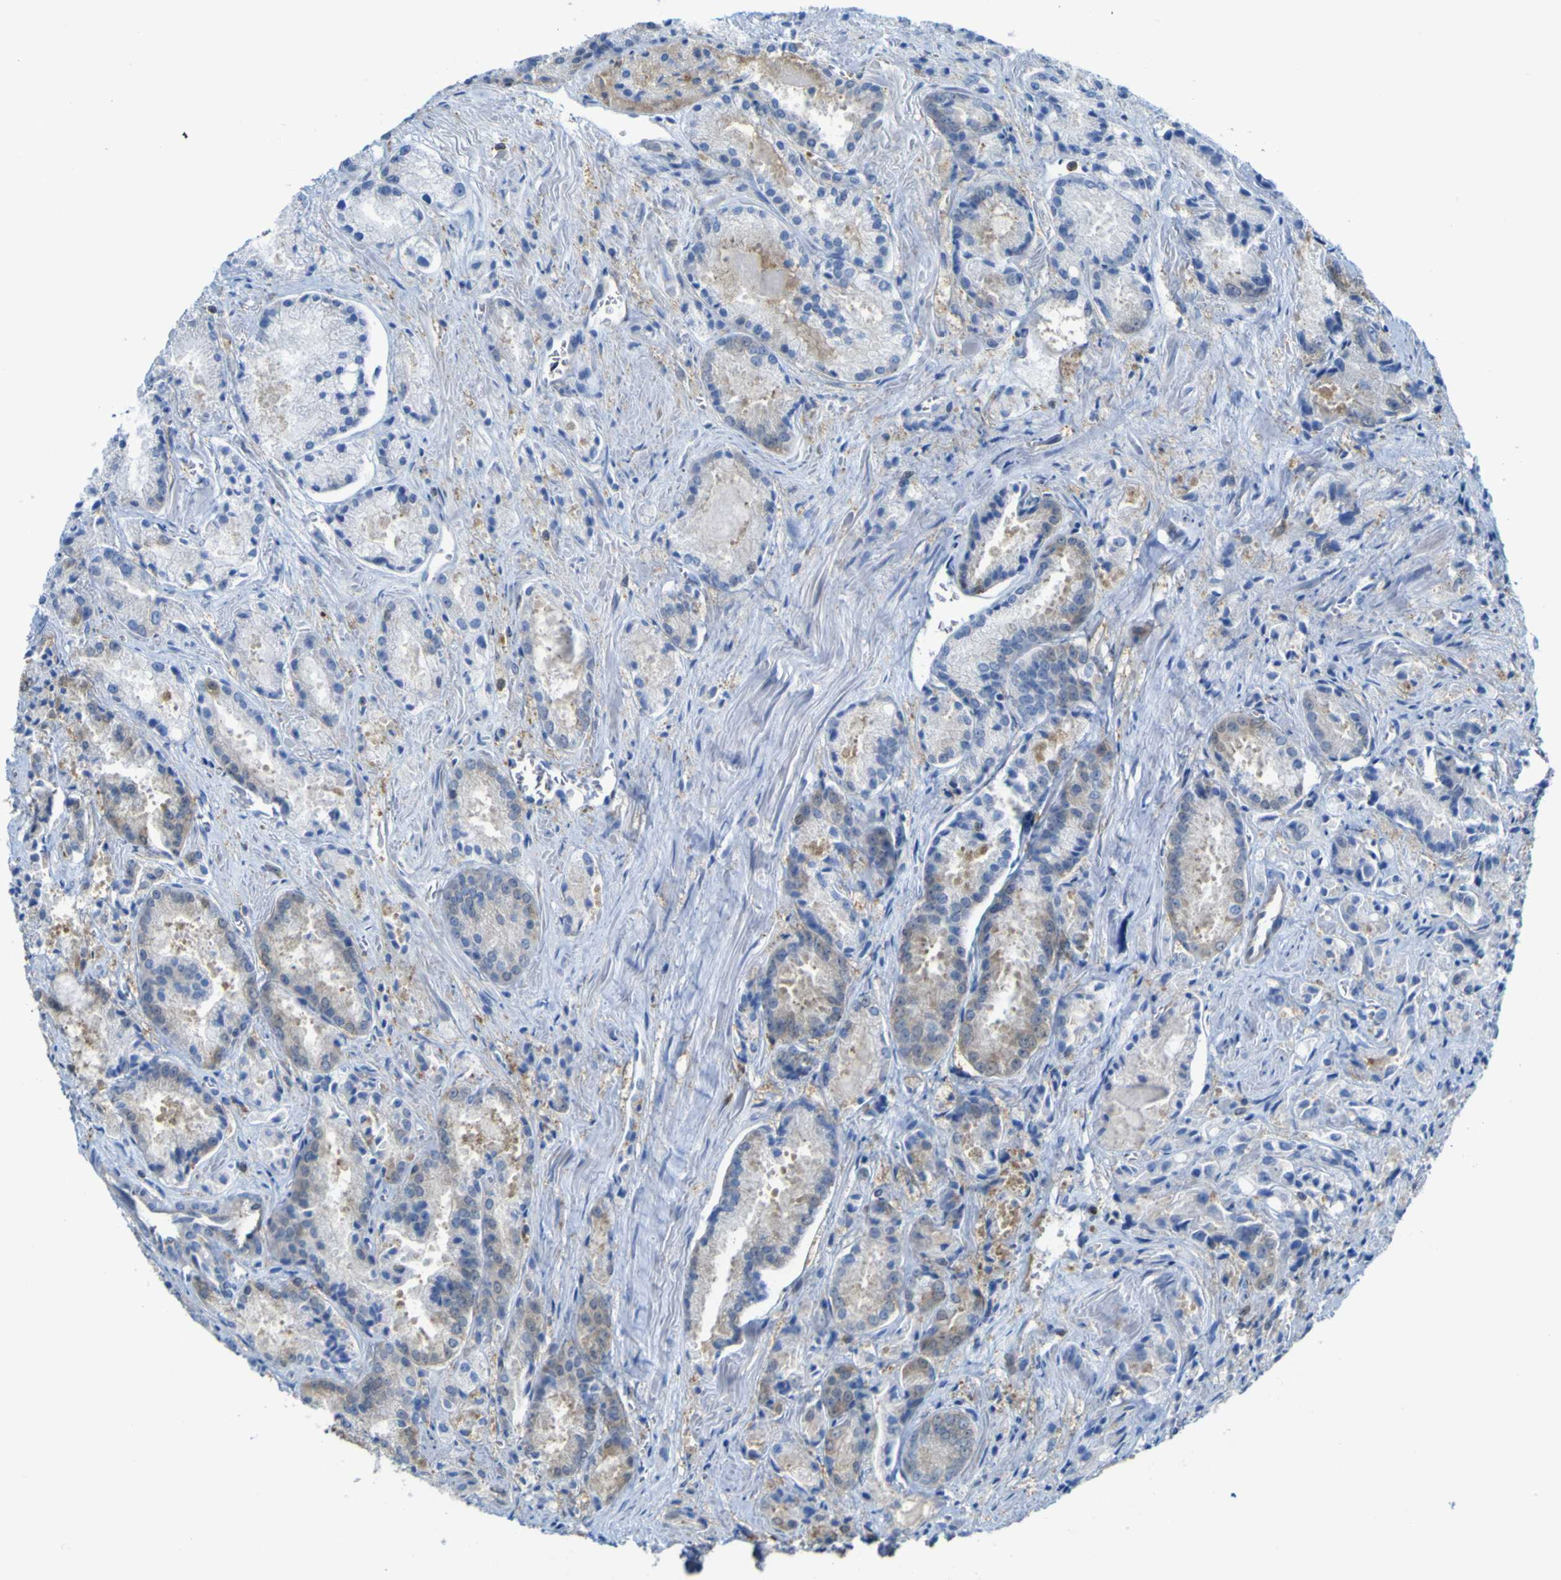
{"staining": {"intensity": "moderate", "quantity": "<25%", "location": "cytoplasmic/membranous"}, "tissue": "prostate cancer", "cell_type": "Tumor cells", "image_type": "cancer", "snomed": [{"axis": "morphology", "description": "Adenocarcinoma, Low grade"}, {"axis": "topography", "description": "Prostate"}], "caption": "Prostate low-grade adenocarcinoma stained with immunohistochemistry (IHC) exhibits moderate cytoplasmic/membranous staining in about <25% of tumor cells. (brown staining indicates protein expression, while blue staining denotes nuclei).", "gene": "ABHD3", "patient": {"sex": "male", "age": 64}}